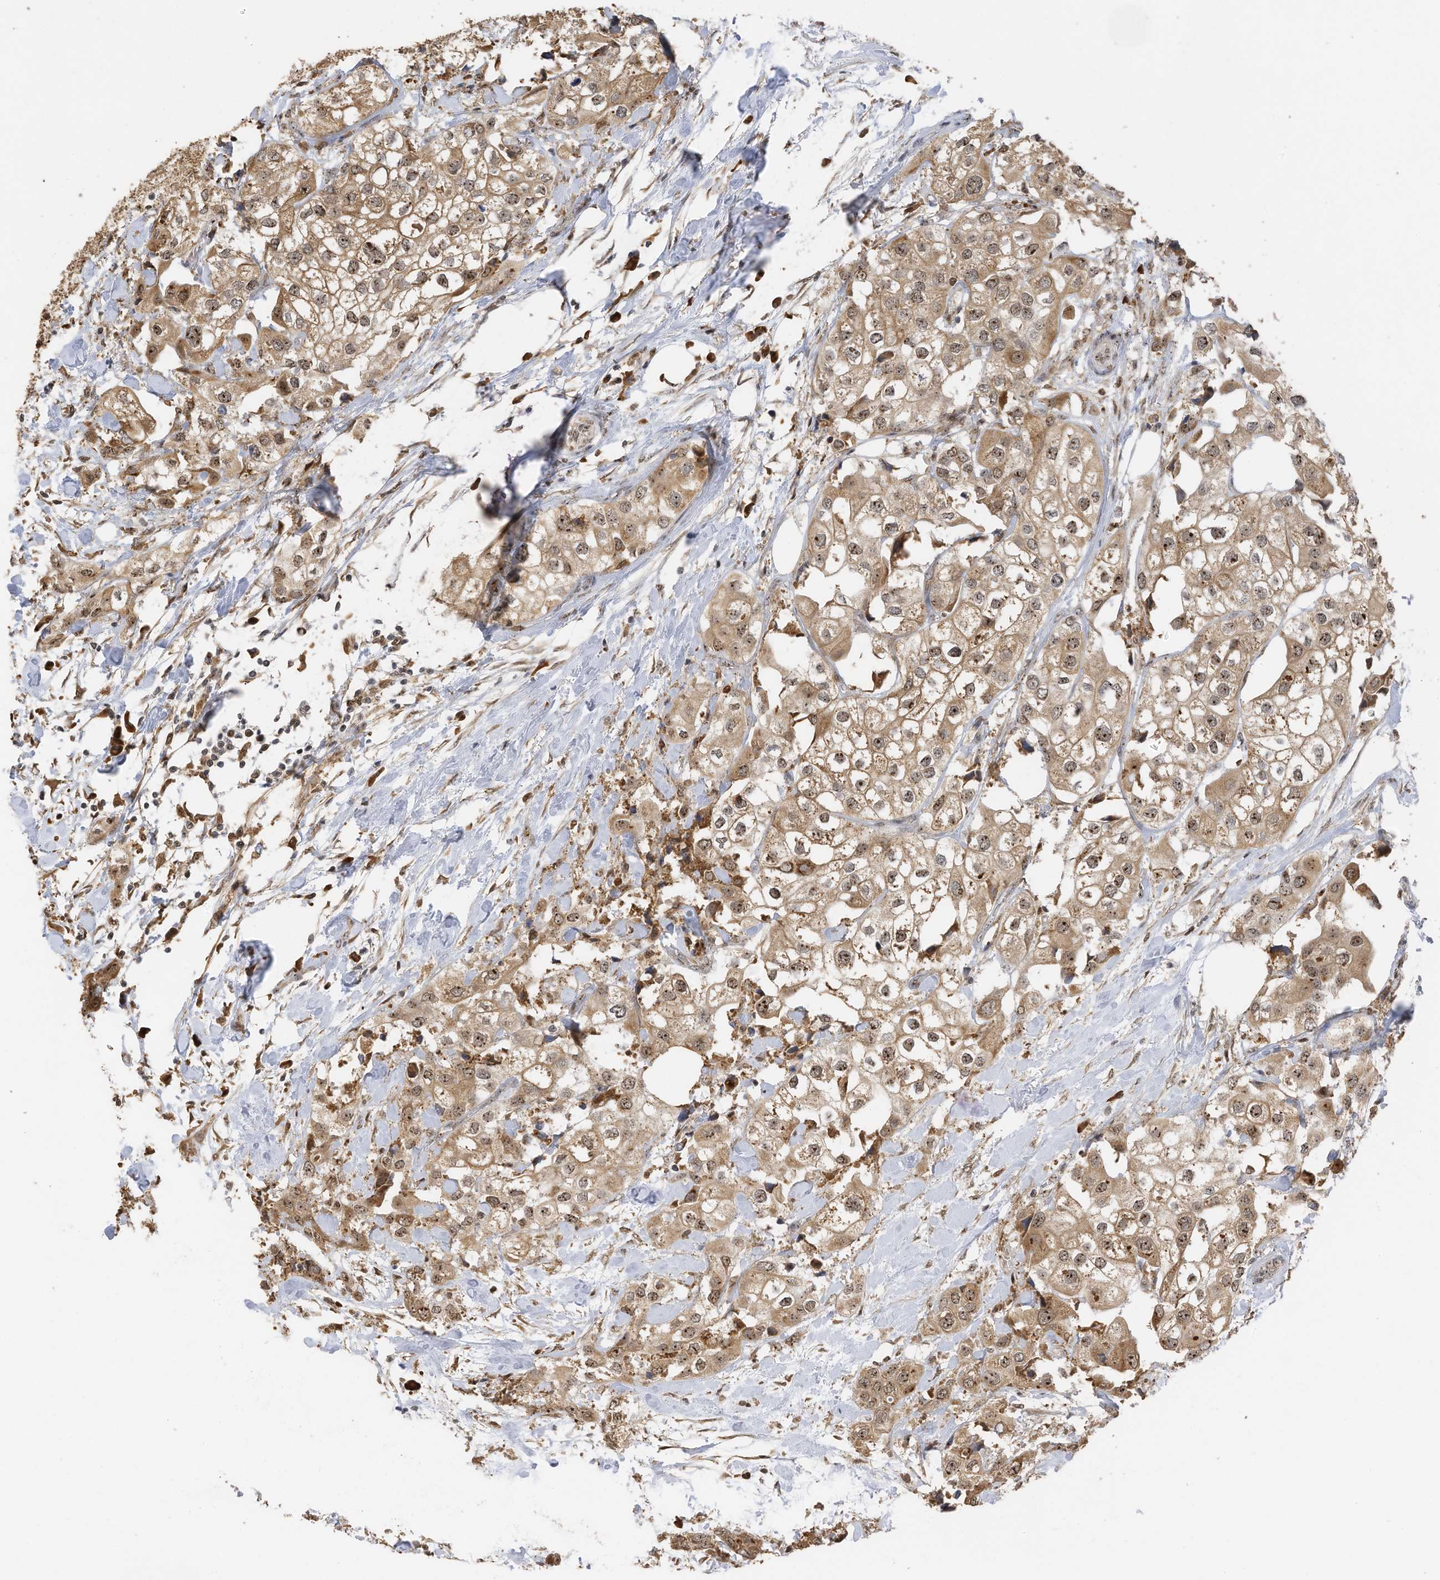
{"staining": {"intensity": "moderate", "quantity": ">75%", "location": "cytoplasmic/membranous,nuclear"}, "tissue": "urothelial cancer", "cell_type": "Tumor cells", "image_type": "cancer", "snomed": [{"axis": "morphology", "description": "Urothelial carcinoma, High grade"}, {"axis": "topography", "description": "Urinary bladder"}], "caption": "This is a photomicrograph of IHC staining of urothelial carcinoma (high-grade), which shows moderate expression in the cytoplasmic/membranous and nuclear of tumor cells.", "gene": "ERLEC1", "patient": {"sex": "male", "age": 64}}